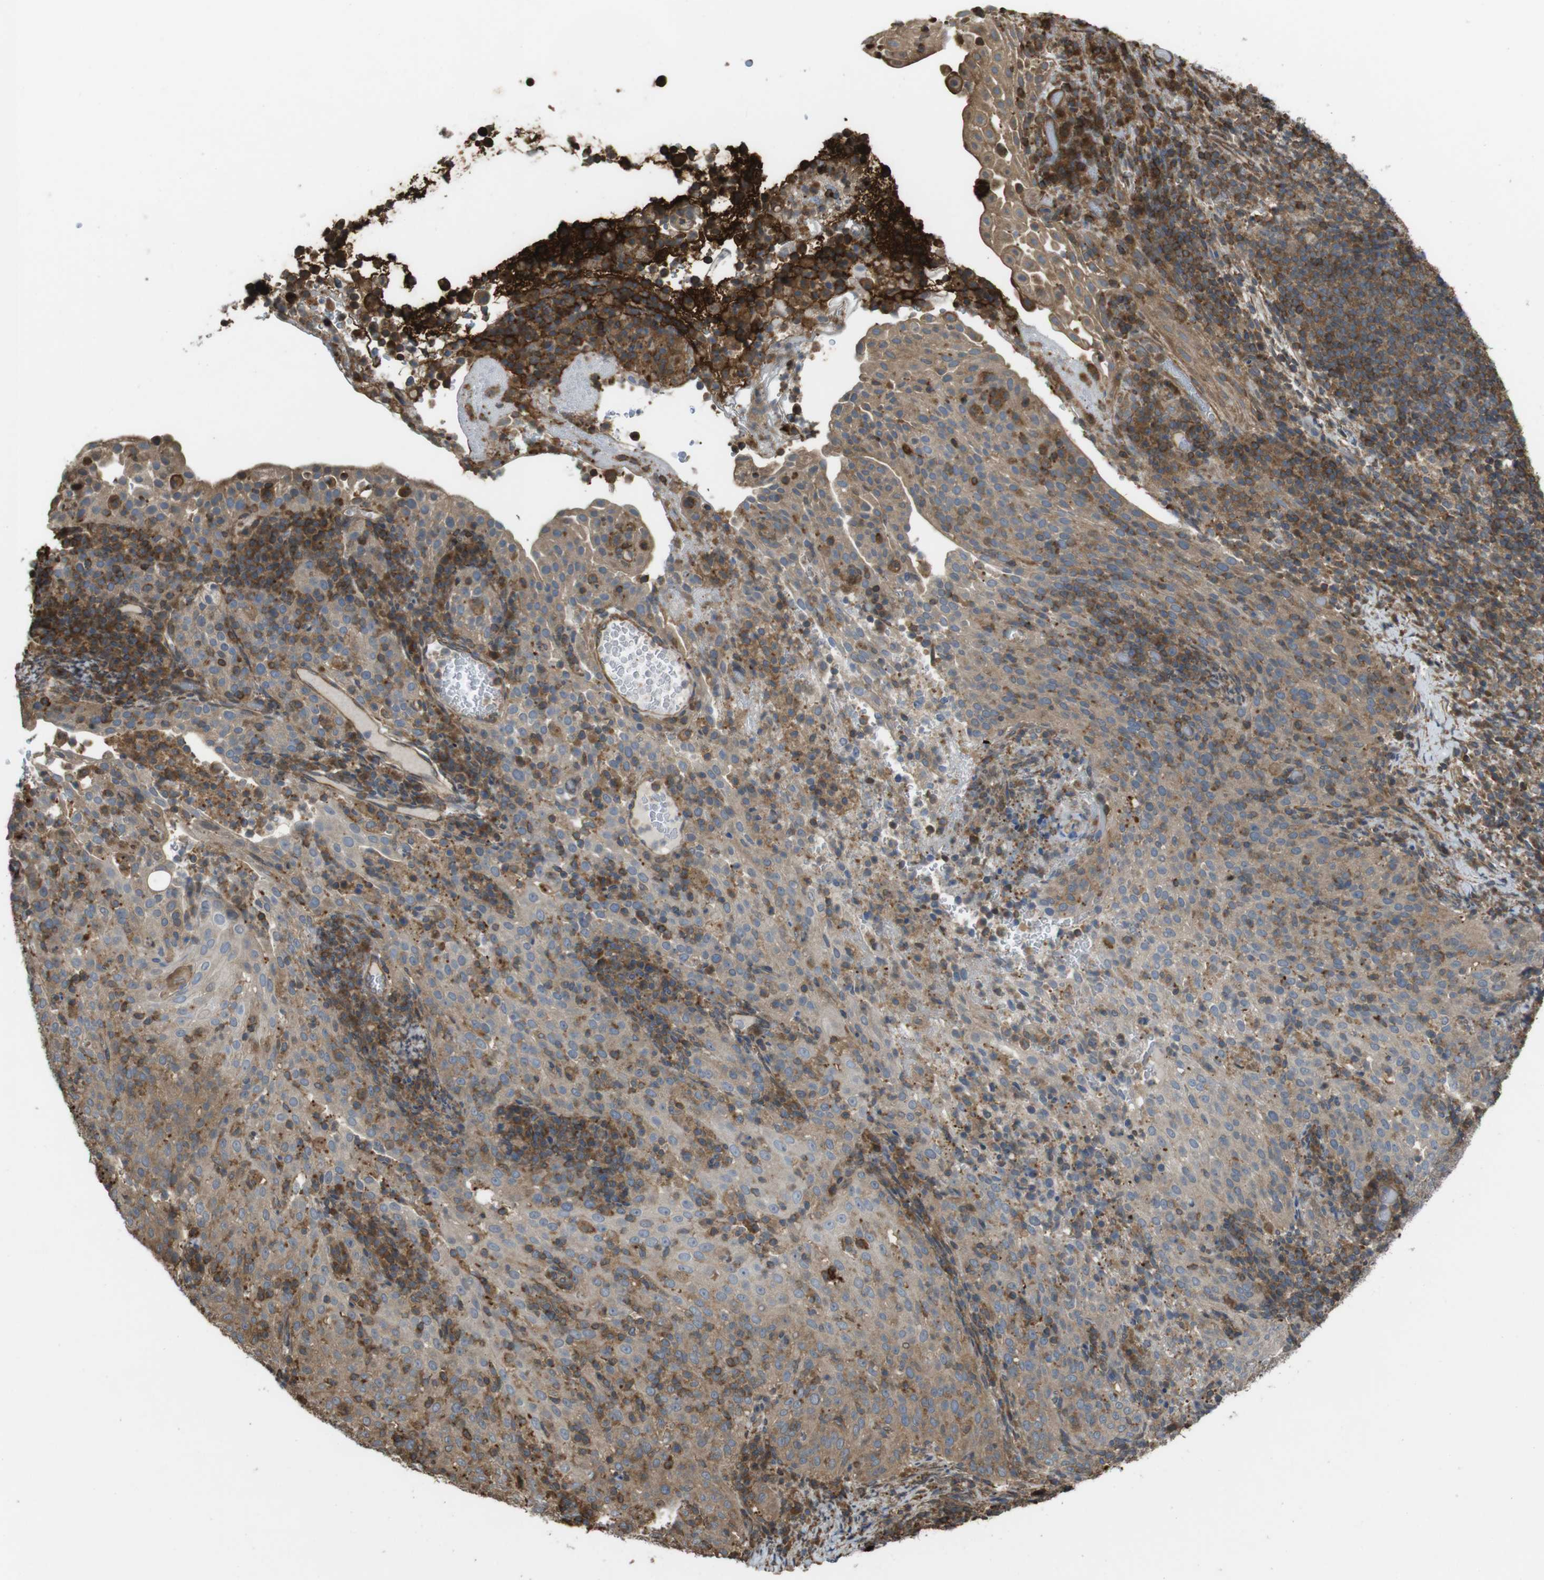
{"staining": {"intensity": "moderate", "quantity": ">75%", "location": "cytoplasmic/membranous"}, "tissue": "cervical cancer", "cell_type": "Tumor cells", "image_type": "cancer", "snomed": [{"axis": "morphology", "description": "Squamous cell carcinoma, NOS"}, {"axis": "topography", "description": "Cervix"}], "caption": "The histopathology image exhibits staining of cervical cancer, revealing moderate cytoplasmic/membranous protein staining (brown color) within tumor cells.", "gene": "ARHGDIA", "patient": {"sex": "female", "age": 51}}